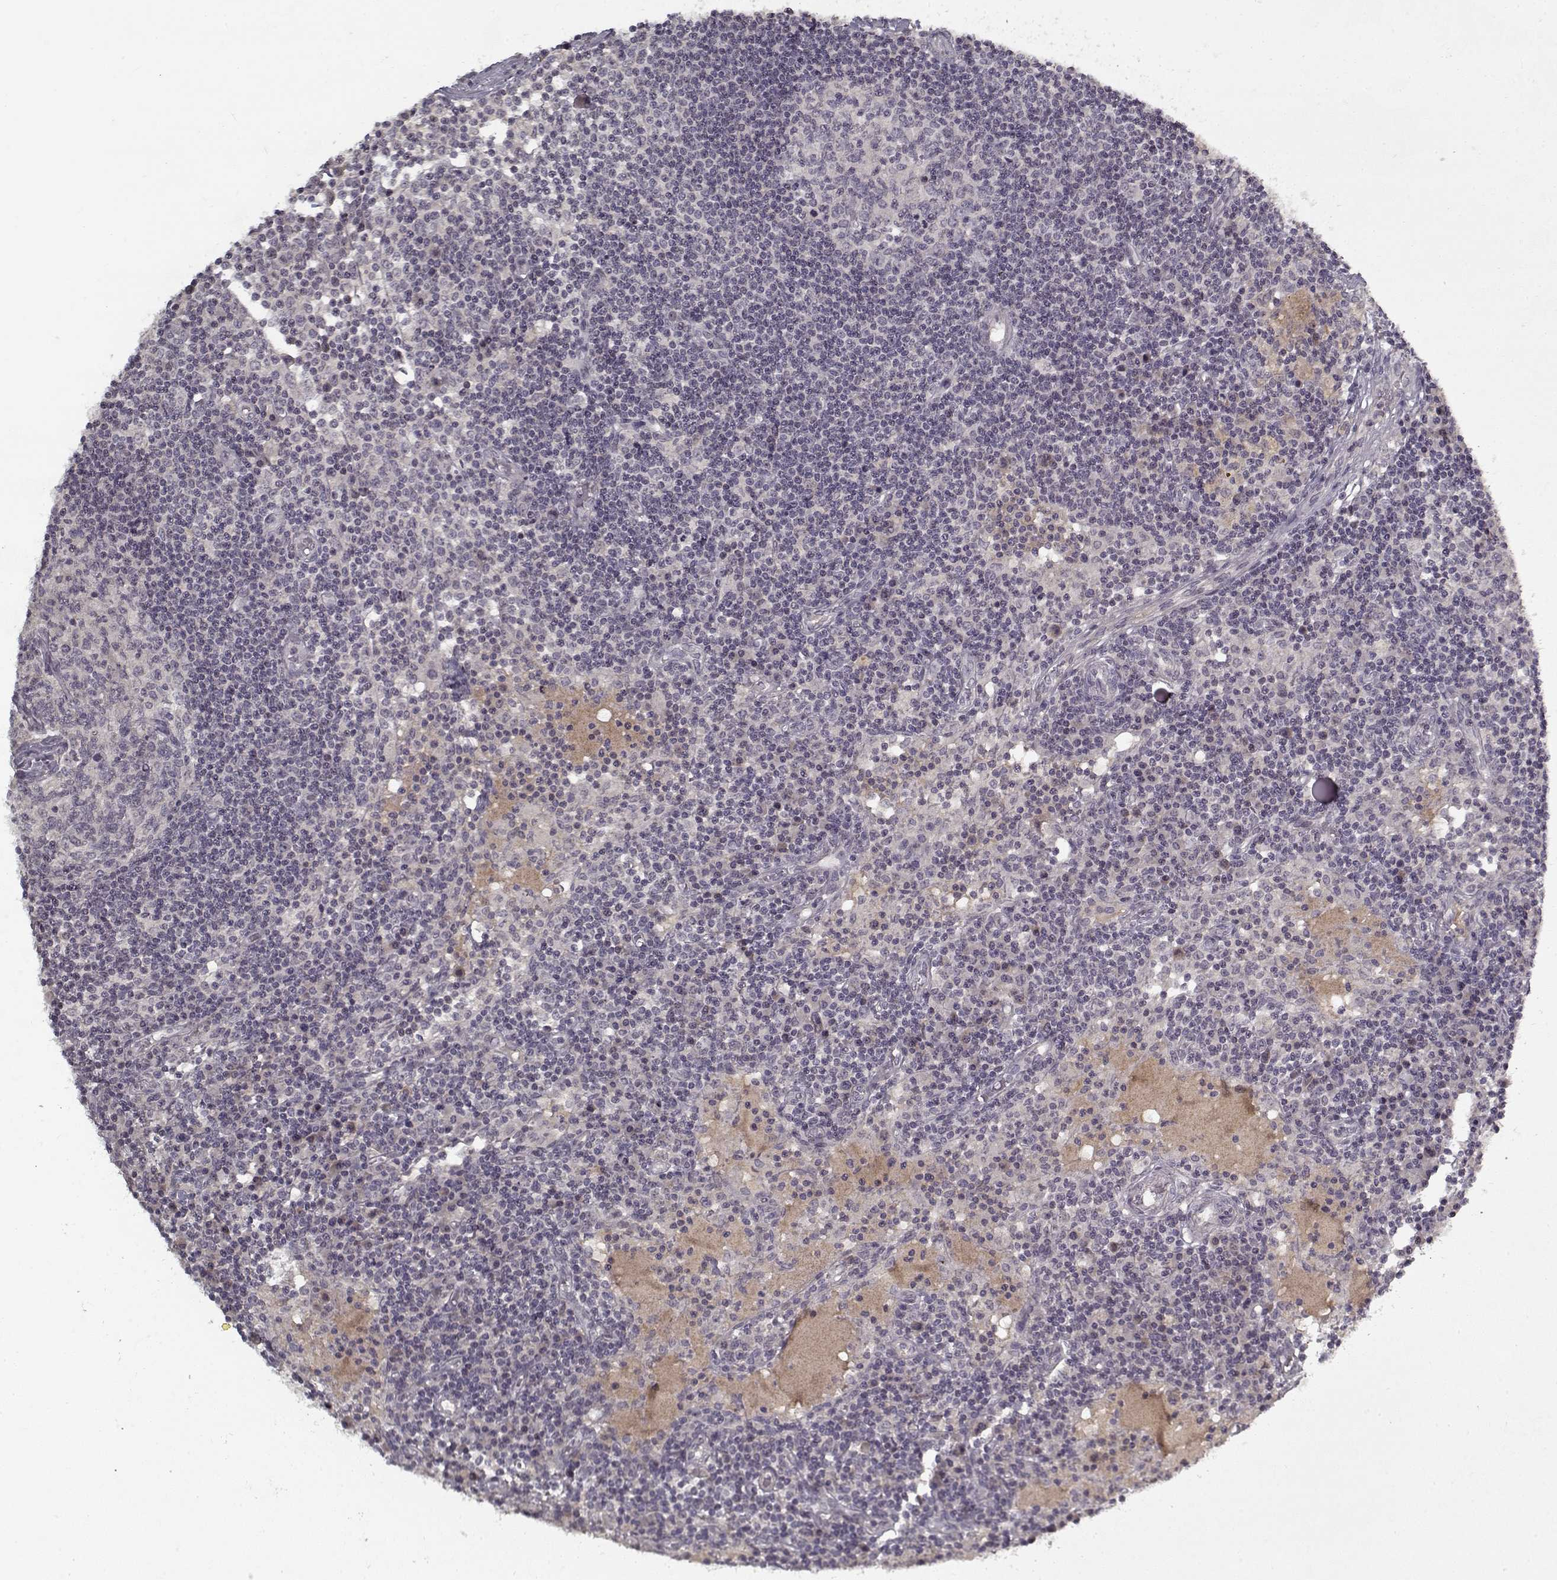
{"staining": {"intensity": "negative", "quantity": "none", "location": "none"}, "tissue": "lymph node", "cell_type": "Germinal center cells", "image_type": "normal", "snomed": [{"axis": "morphology", "description": "Normal tissue, NOS"}, {"axis": "topography", "description": "Lymph node"}], "caption": "Immunohistochemistry micrograph of unremarkable lymph node: lymph node stained with DAB (3,3'-diaminobenzidine) demonstrates no significant protein expression in germinal center cells.", "gene": "LAMA2", "patient": {"sex": "female", "age": 72}}